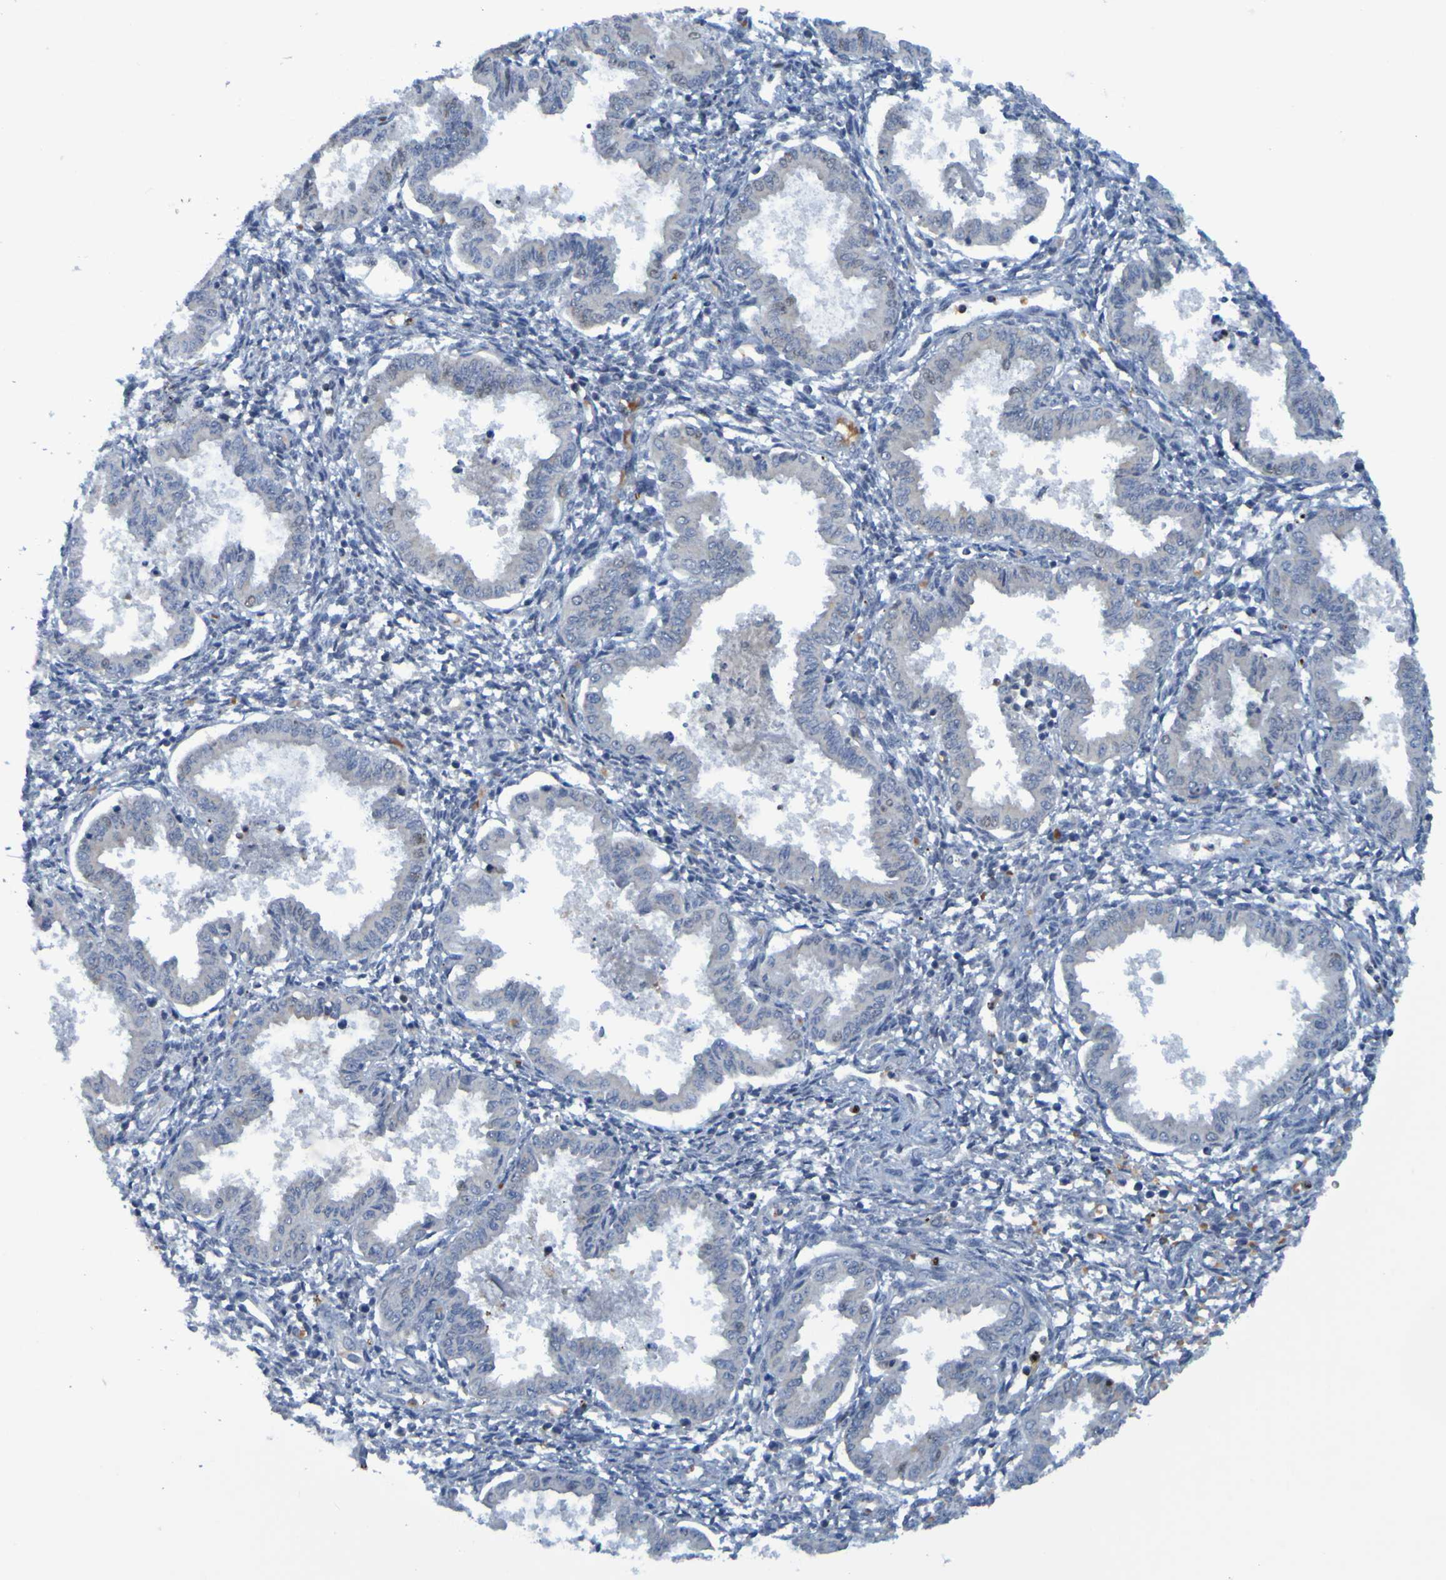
{"staining": {"intensity": "negative", "quantity": "none", "location": "none"}, "tissue": "endometrium", "cell_type": "Cells in endometrial stroma", "image_type": "normal", "snomed": [{"axis": "morphology", "description": "Normal tissue, NOS"}, {"axis": "topography", "description": "Endometrium"}], "caption": "Cells in endometrial stroma are negative for brown protein staining in benign endometrium. Nuclei are stained in blue.", "gene": "USP36", "patient": {"sex": "female", "age": 33}}